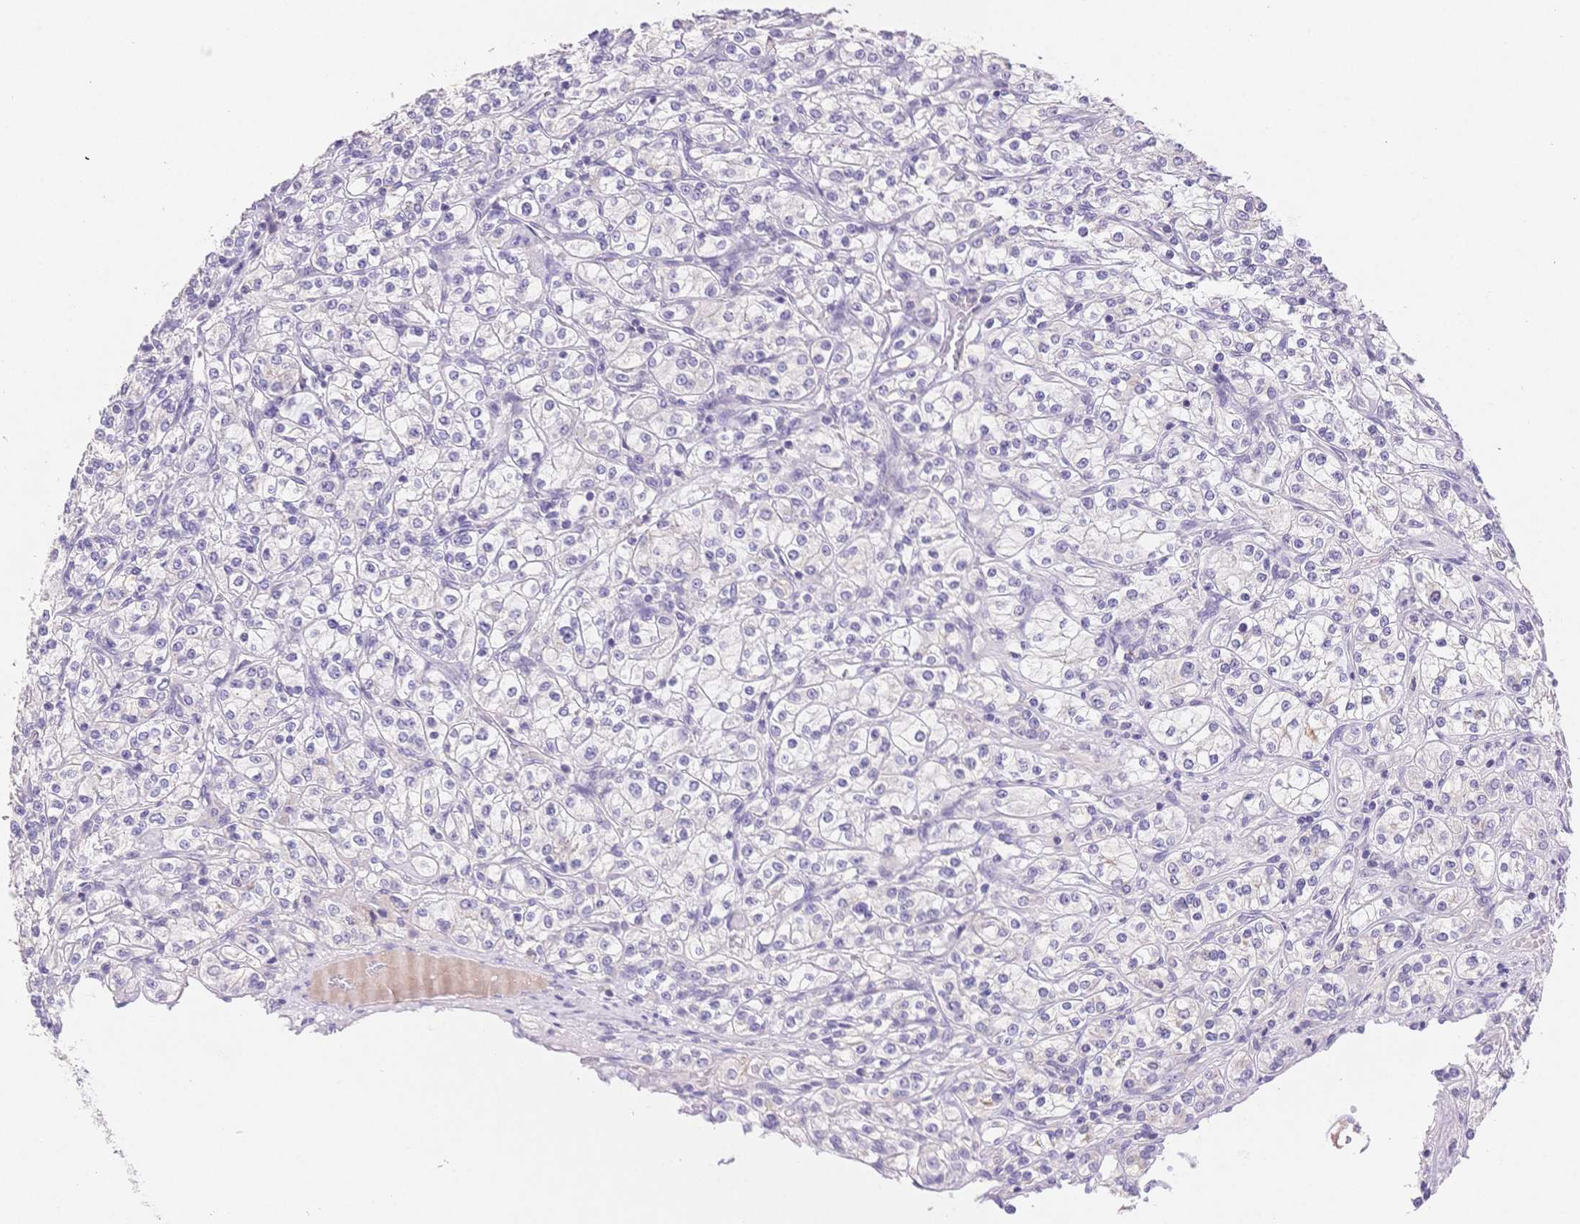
{"staining": {"intensity": "negative", "quantity": "none", "location": "none"}, "tissue": "renal cancer", "cell_type": "Tumor cells", "image_type": "cancer", "snomed": [{"axis": "morphology", "description": "Adenocarcinoma, NOS"}, {"axis": "topography", "description": "Kidney"}], "caption": "Immunohistochemistry micrograph of neoplastic tissue: renal cancer (adenocarcinoma) stained with DAB (3,3'-diaminobenzidine) displays no significant protein staining in tumor cells.", "gene": "MYOM1", "patient": {"sex": "male", "age": 77}}